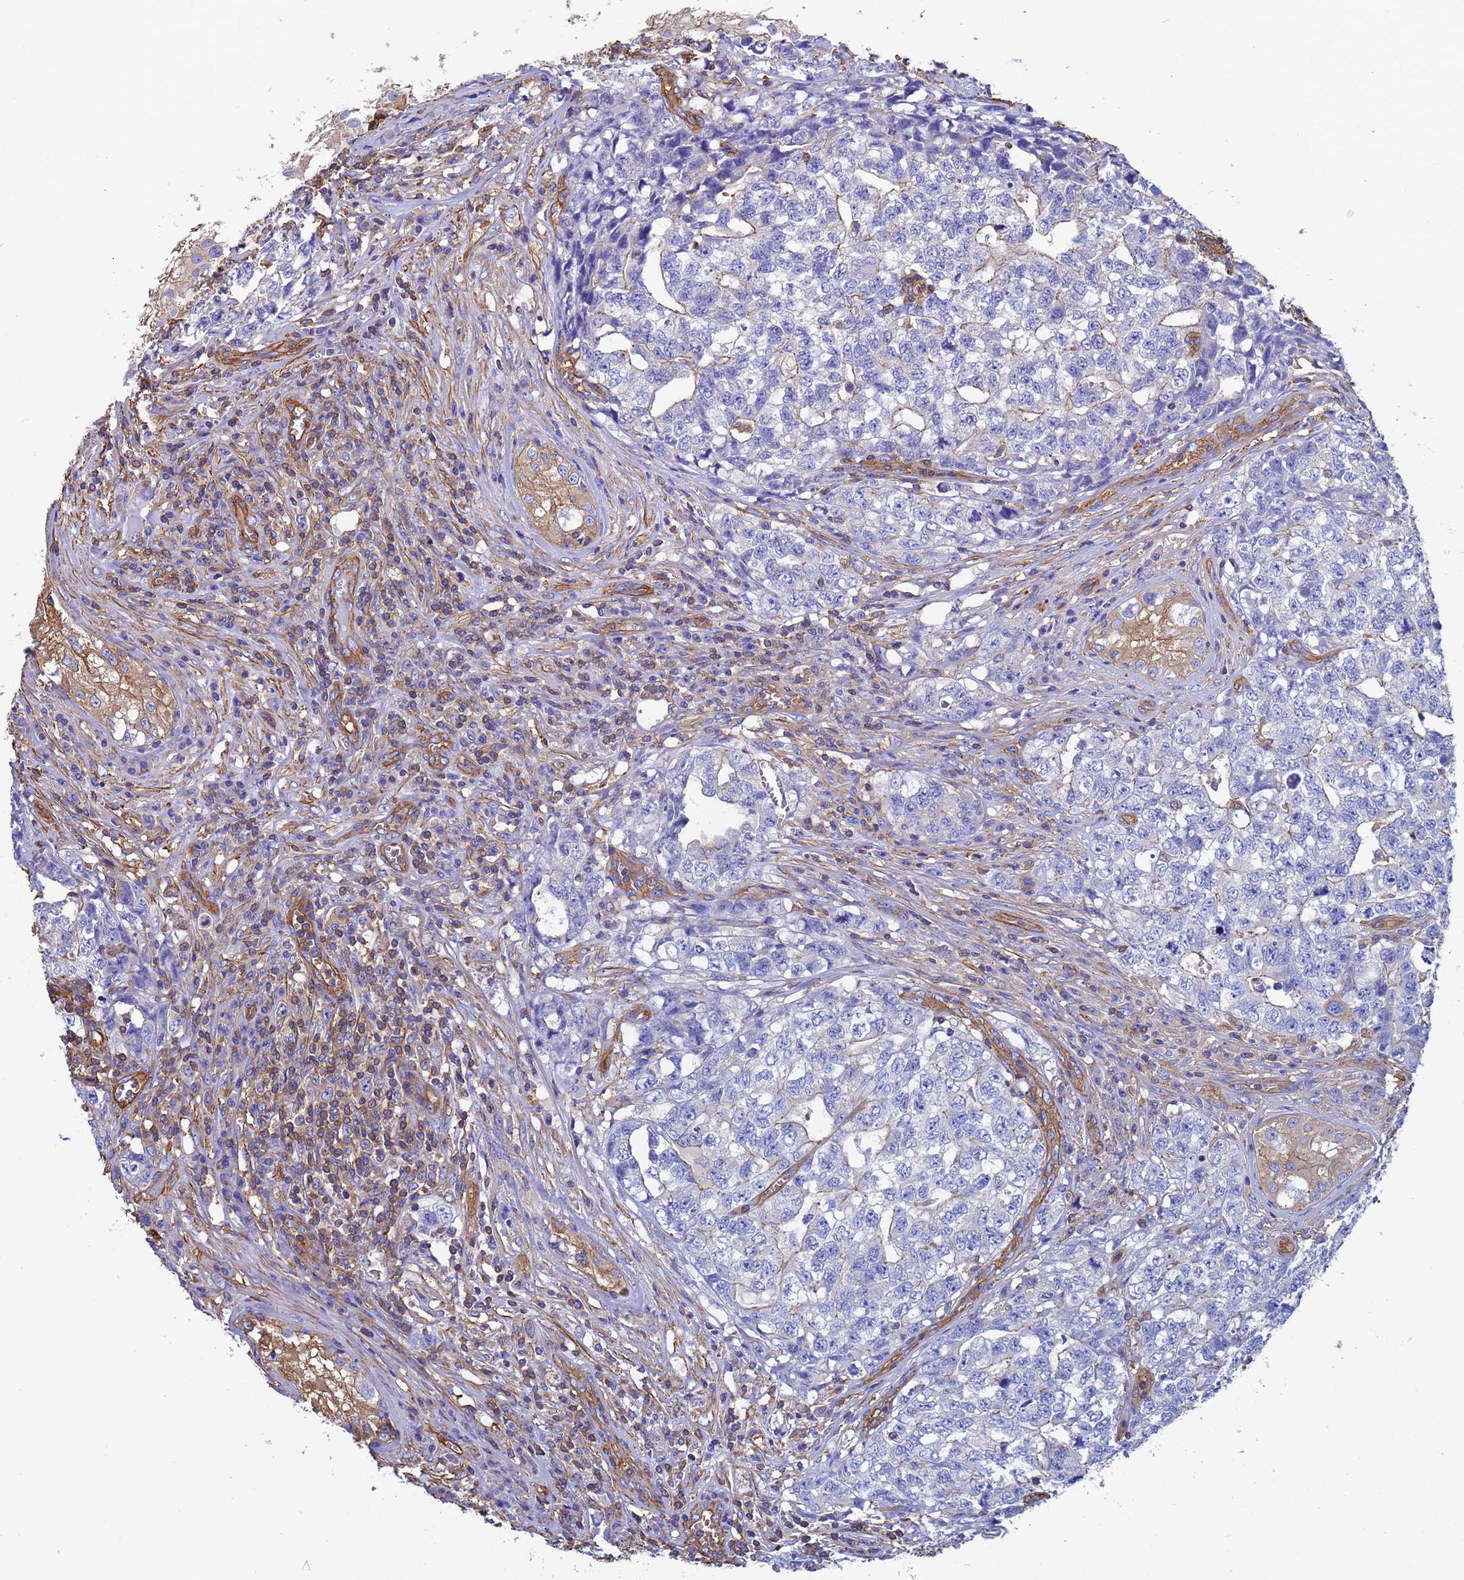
{"staining": {"intensity": "negative", "quantity": "none", "location": "none"}, "tissue": "testis cancer", "cell_type": "Tumor cells", "image_type": "cancer", "snomed": [{"axis": "morphology", "description": "Carcinoma, Embryonal, NOS"}, {"axis": "topography", "description": "Testis"}], "caption": "Protein analysis of embryonal carcinoma (testis) displays no significant expression in tumor cells.", "gene": "MYL12A", "patient": {"sex": "male", "age": 31}}